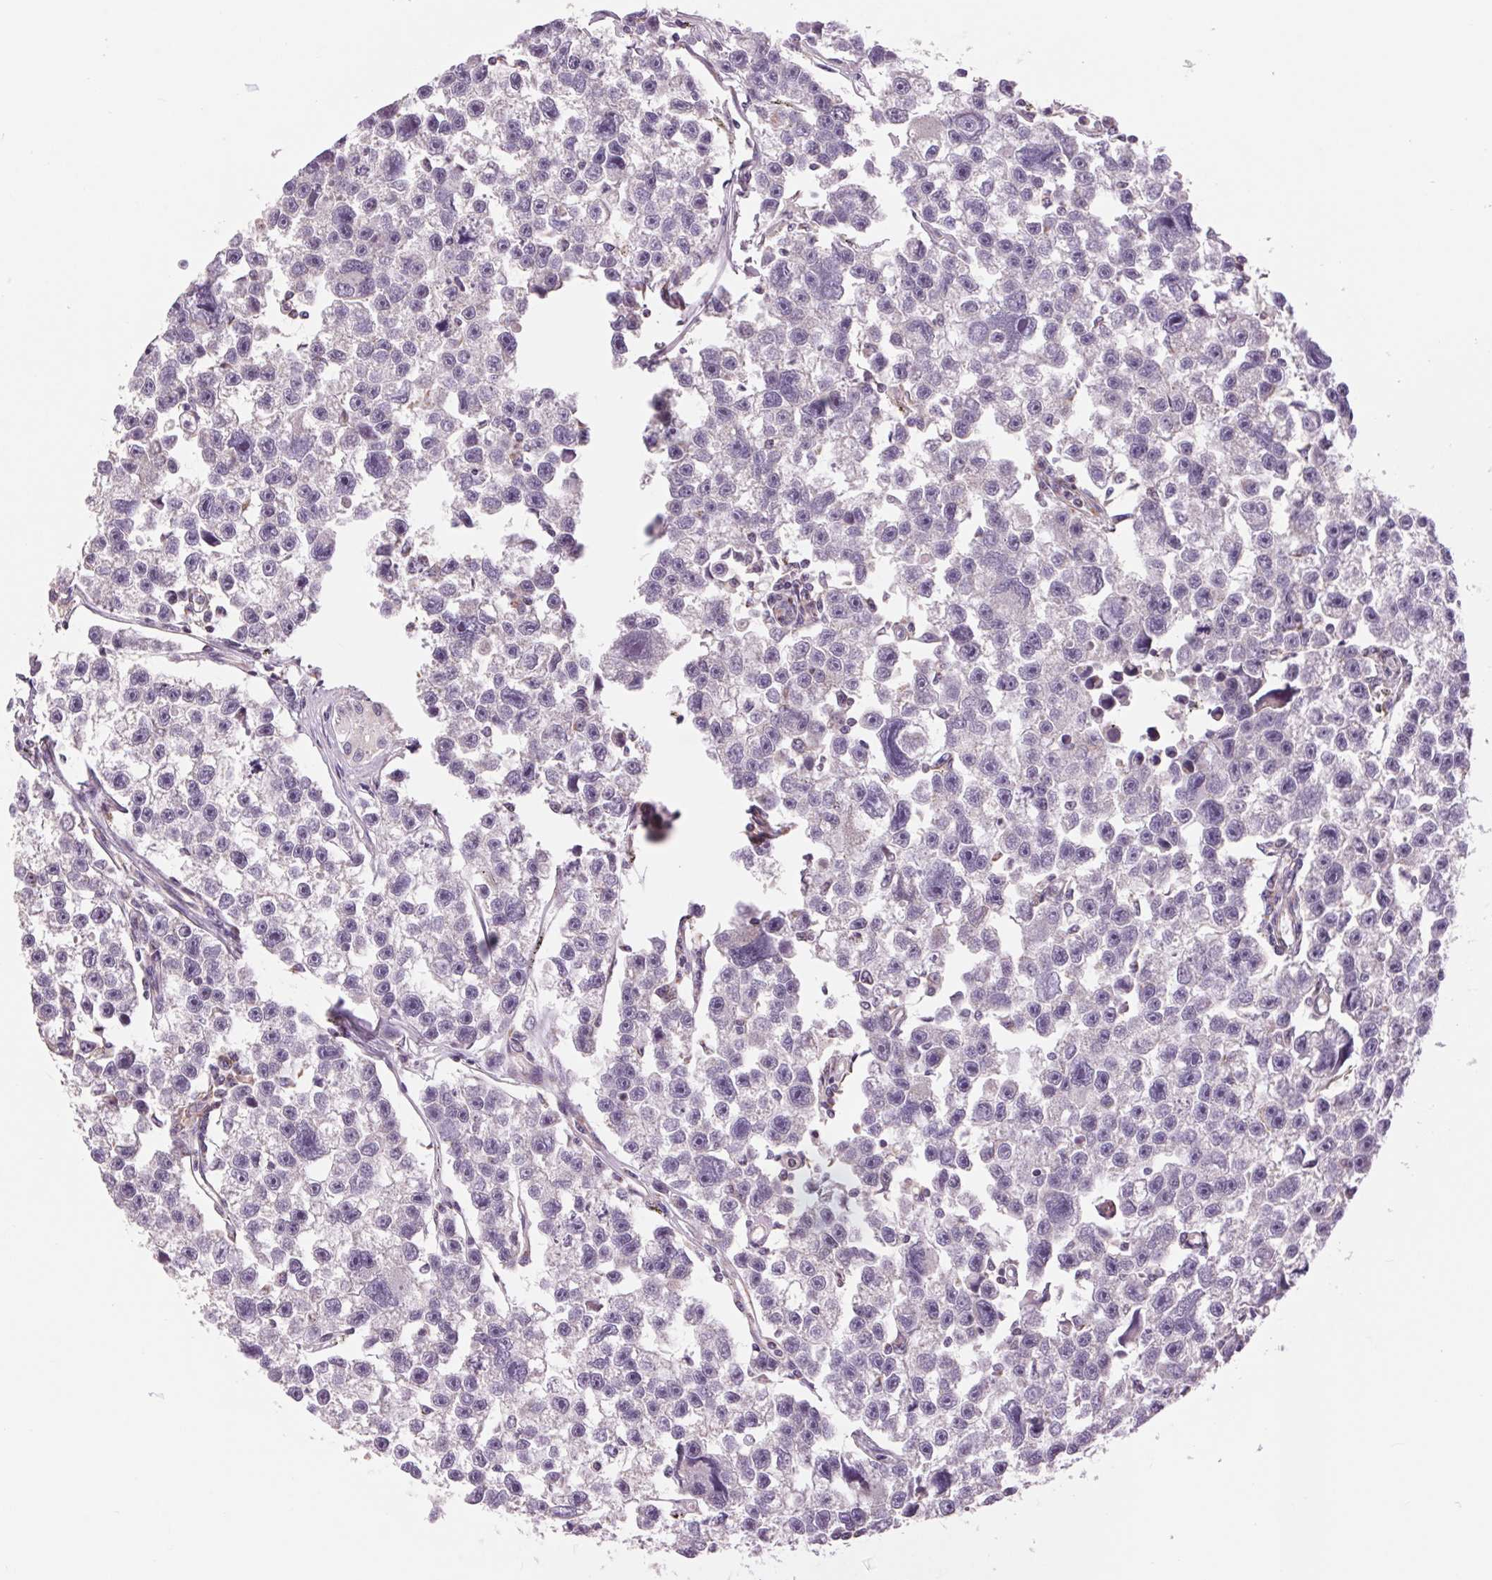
{"staining": {"intensity": "negative", "quantity": "none", "location": "none"}, "tissue": "testis cancer", "cell_type": "Tumor cells", "image_type": "cancer", "snomed": [{"axis": "morphology", "description": "Seminoma, NOS"}, {"axis": "topography", "description": "Testis"}], "caption": "High power microscopy micrograph of an immunohistochemistry photomicrograph of testis cancer (seminoma), revealing no significant expression in tumor cells.", "gene": "COX6A1", "patient": {"sex": "male", "age": 26}}